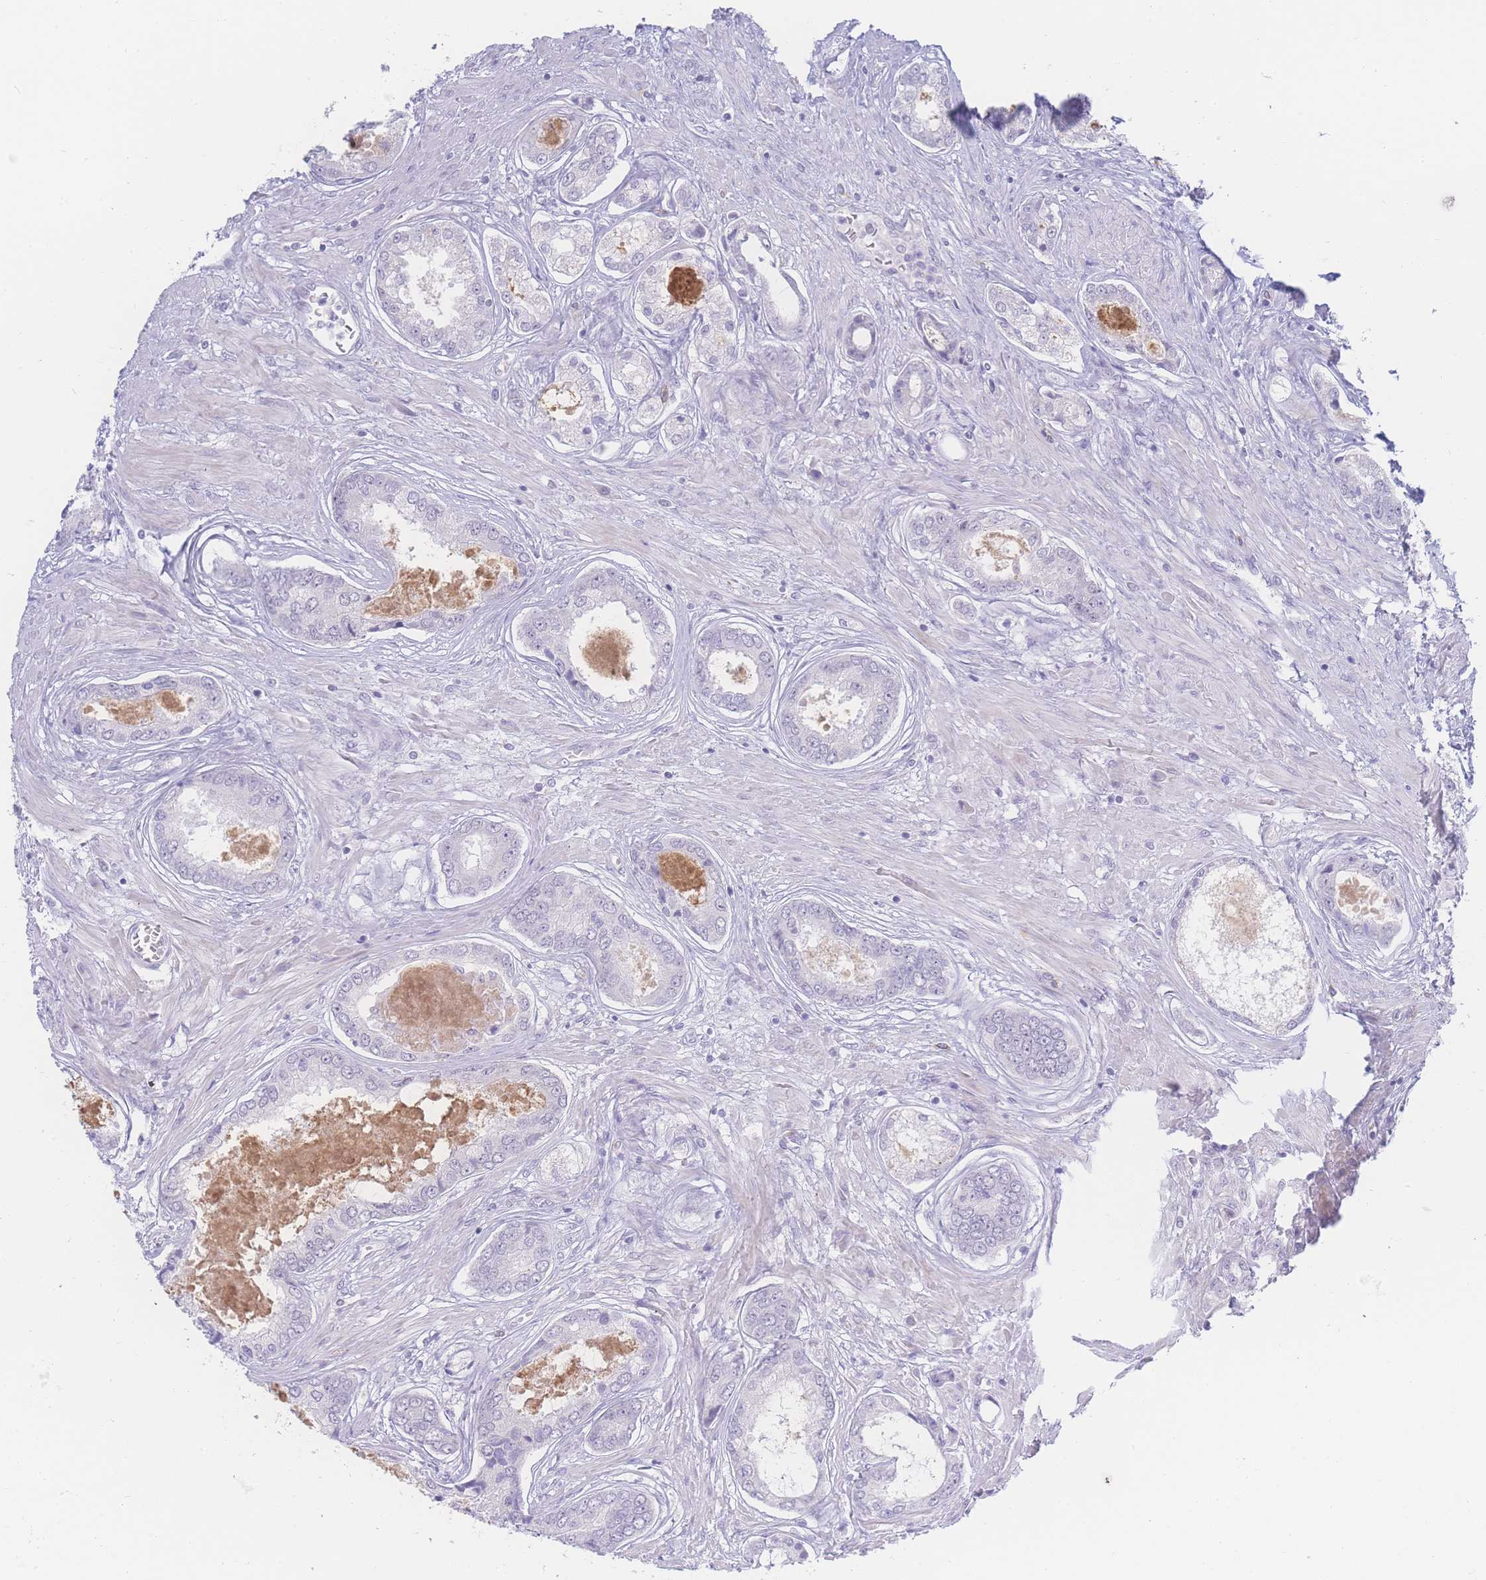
{"staining": {"intensity": "negative", "quantity": "none", "location": "none"}, "tissue": "prostate cancer", "cell_type": "Tumor cells", "image_type": "cancer", "snomed": [{"axis": "morphology", "description": "Adenocarcinoma, Low grade"}, {"axis": "topography", "description": "Prostate"}], "caption": "Tumor cells show no significant staining in low-grade adenocarcinoma (prostate).", "gene": "PRSS22", "patient": {"sex": "male", "age": 68}}